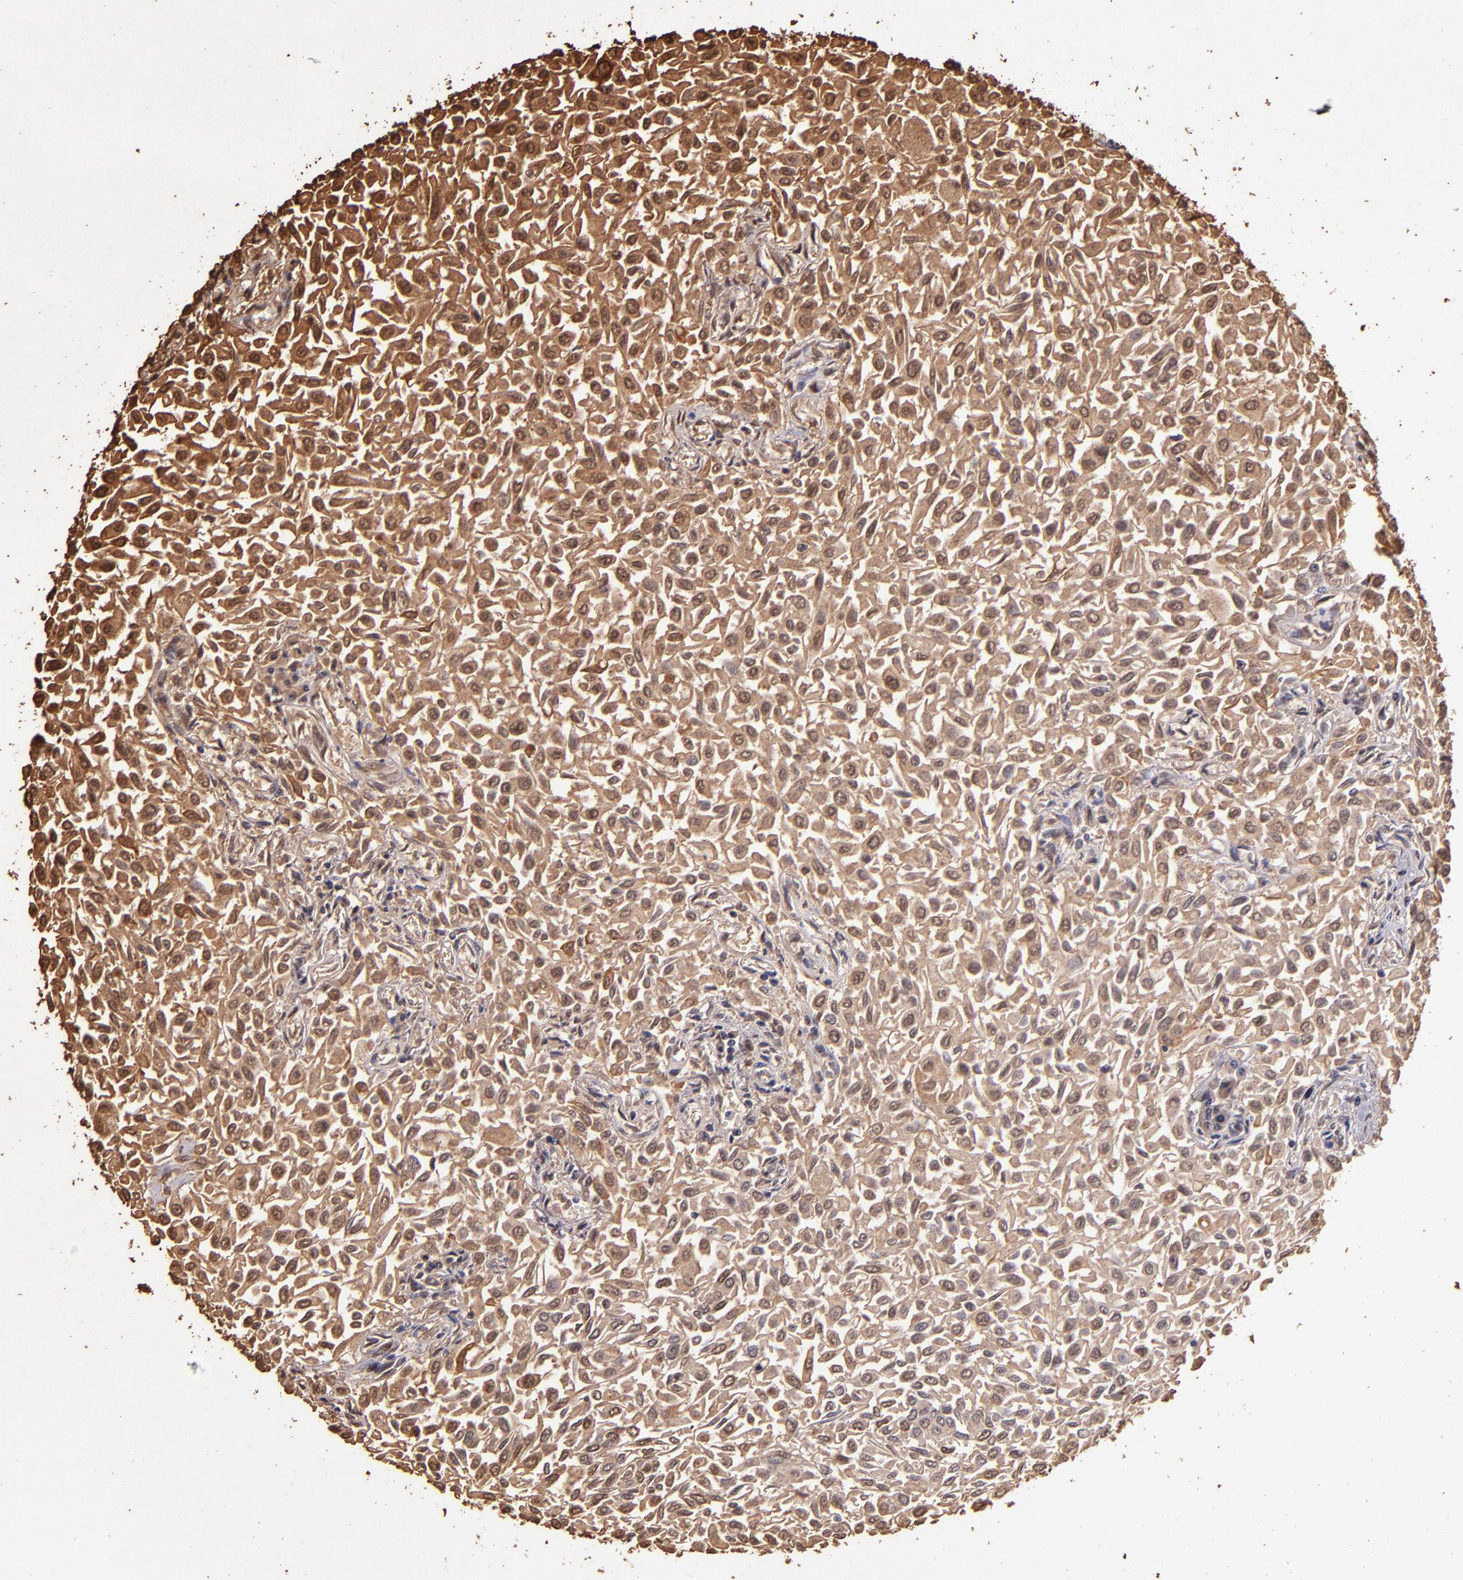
{"staining": {"intensity": "moderate", "quantity": ">75%", "location": "cytoplasmic/membranous,nuclear"}, "tissue": "urothelial cancer", "cell_type": "Tumor cells", "image_type": "cancer", "snomed": [{"axis": "morphology", "description": "Urothelial carcinoma, Low grade"}, {"axis": "topography", "description": "Urinary bladder"}], "caption": "Tumor cells display medium levels of moderate cytoplasmic/membranous and nuclear expression in about >75% of cells in urothelial carcinoma (low-grade).", "gene": "S100A6", "patient": {"sex": "male", "age": 64}}